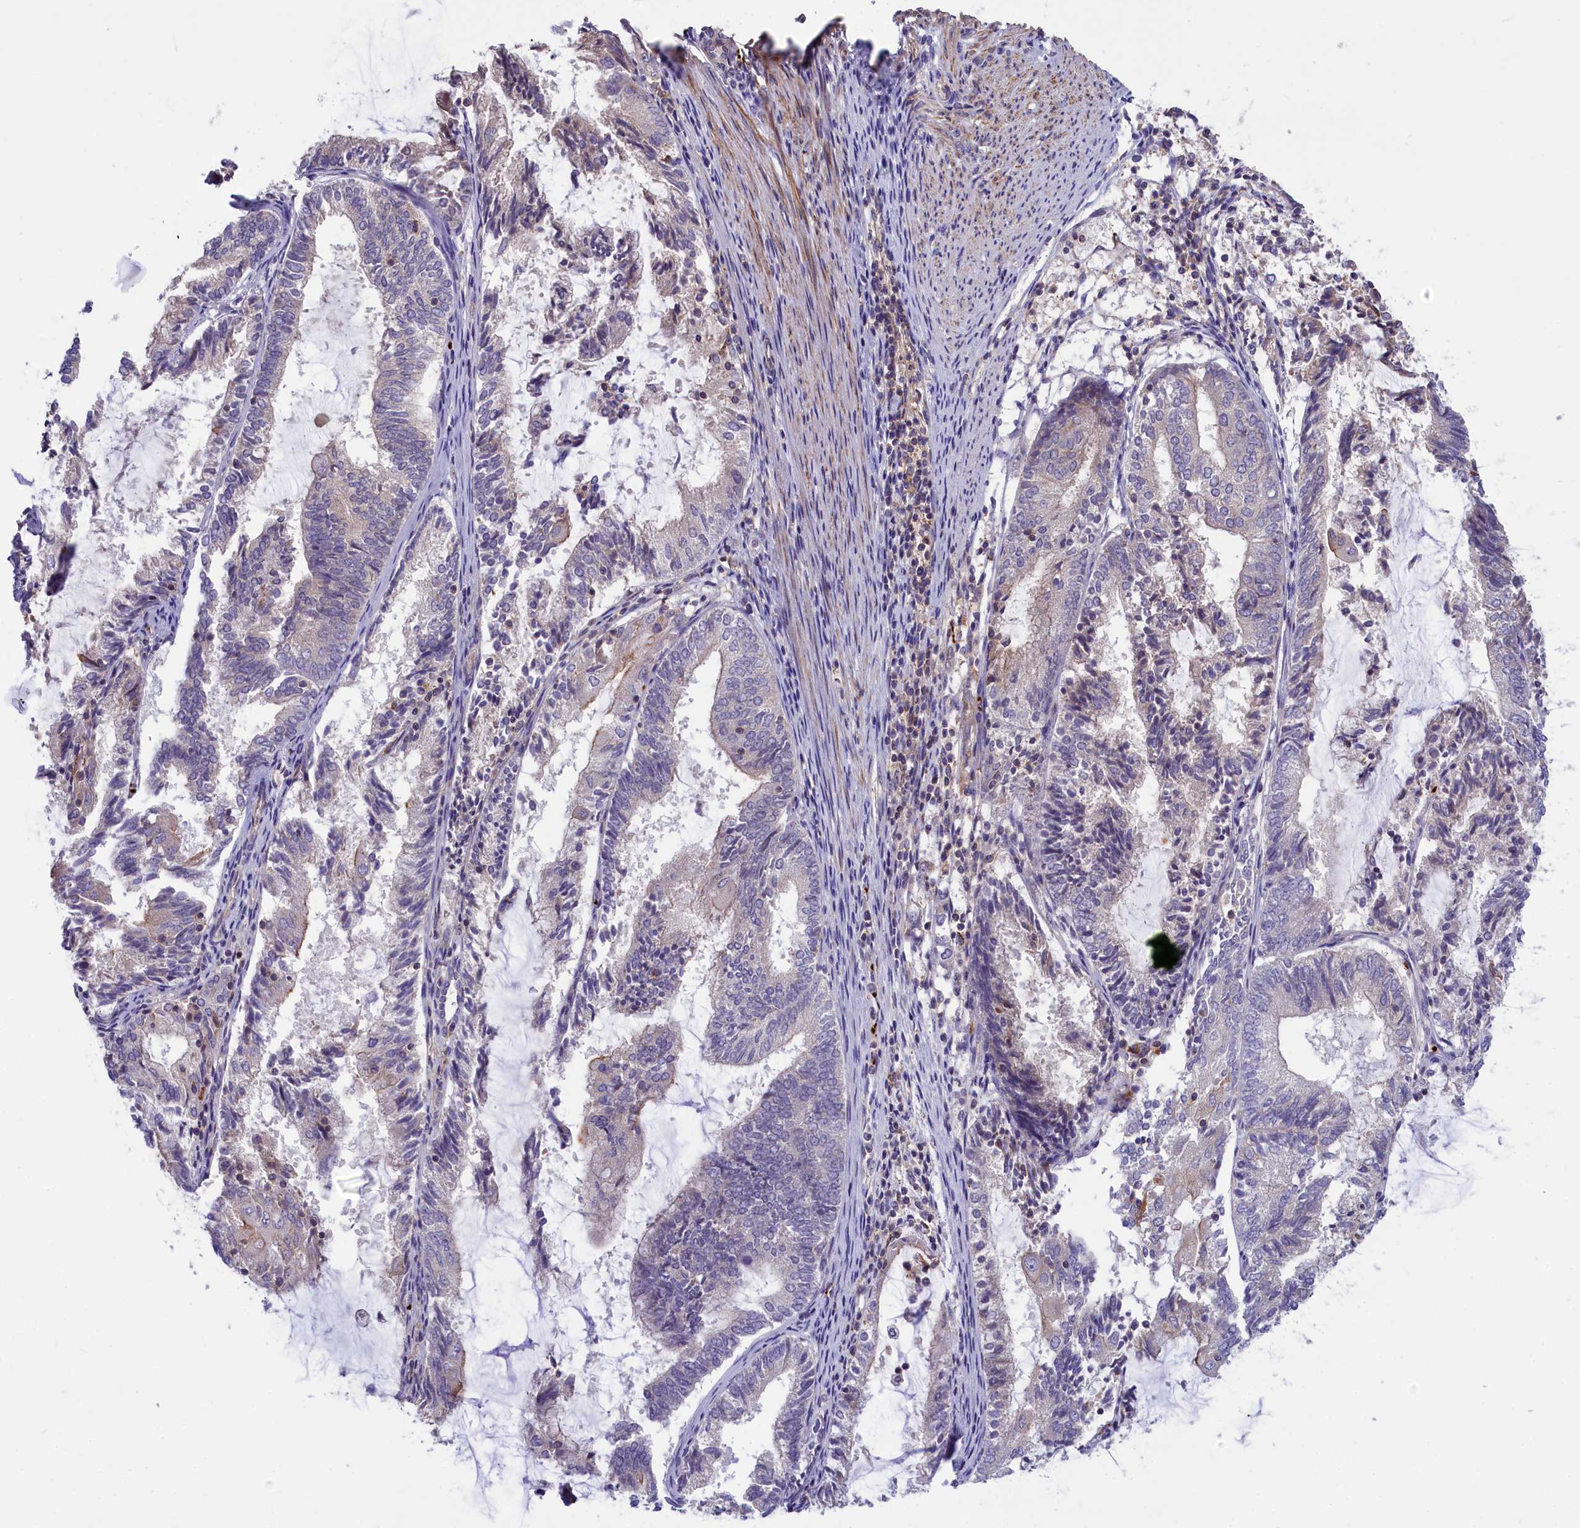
{"staining": {"intensity": "negative", "quantity": "none", "location": "none"}, "tissue": "endometrial cancer", "cell_type": "Tumor cells", "image_type": "cancer", "snomed": [{"axis": "morphology", "description": "Adenocarcinoma, NOS"}, {"axis": "topography", "description": "Endometrium"}], "caption": "Endometrial cancer (adenocarcinoma) was stained to show a protein in brown. There is no significant positivity in tumor cells.", "gene": "HEATR3", "patient": {"sex": "female", "age": 81}}